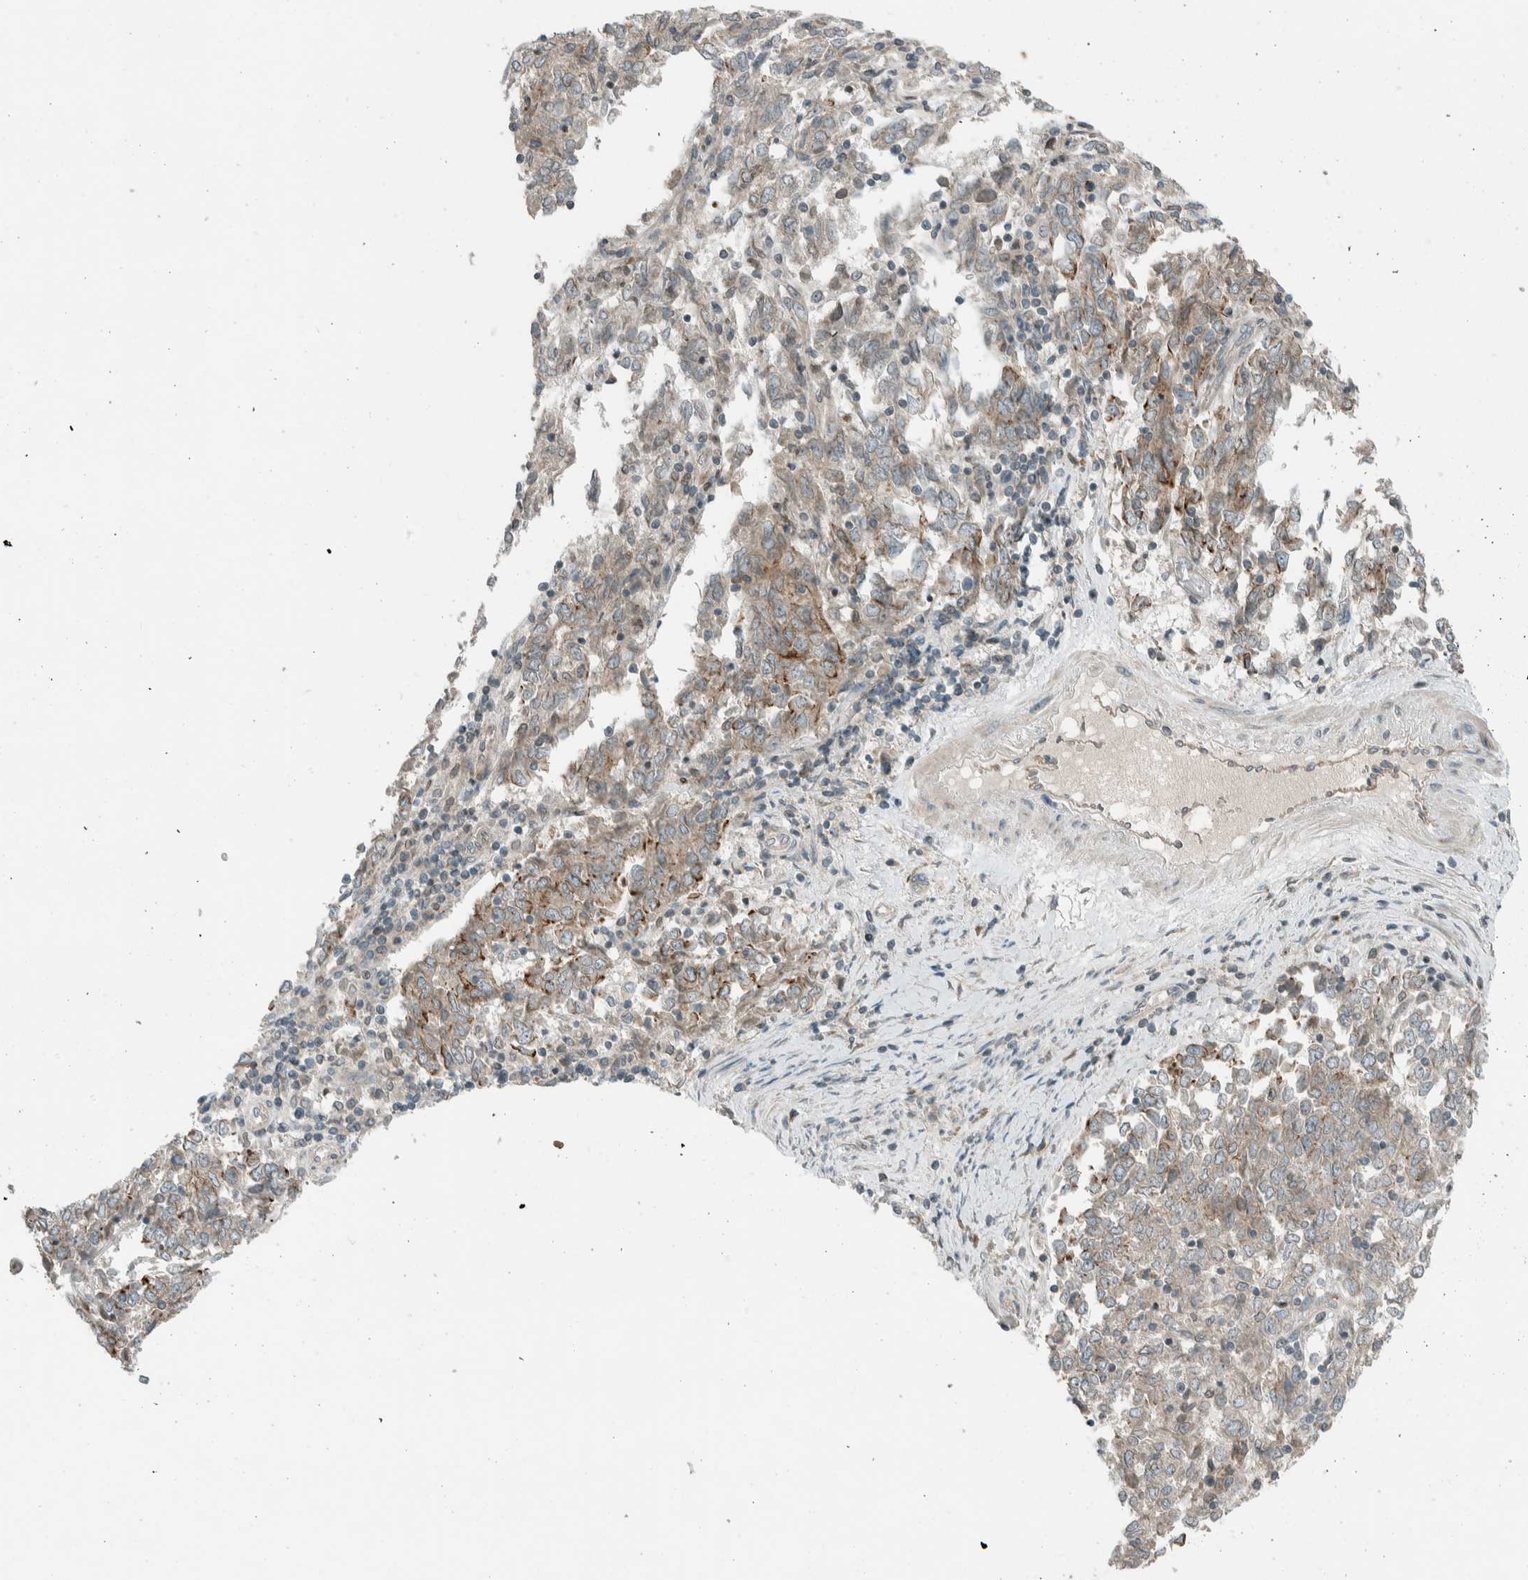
{"staining": {"intensity": "weak", "quantity": "25%-75%", "location": "cytoplasmic/membranous"}, "tissue": "endometrial cancer", "cell_type": "Tumor cells", "image_type": "cancer", "snomed": [{"axis": "morphology", "description": "Adenocarcinoma, NOS"}, {"axis": "topography", "description": "Endometrium"}], "caption": "About 25%-75% of tumor cells in human adenocarcinoma (endometrial) reveal weak cytoplasmic/membranous protein positivity as visualized by brown immunohistochemical staining.", "gene": "SEL1L", "patient": {"sex": "female", "age": 80}}